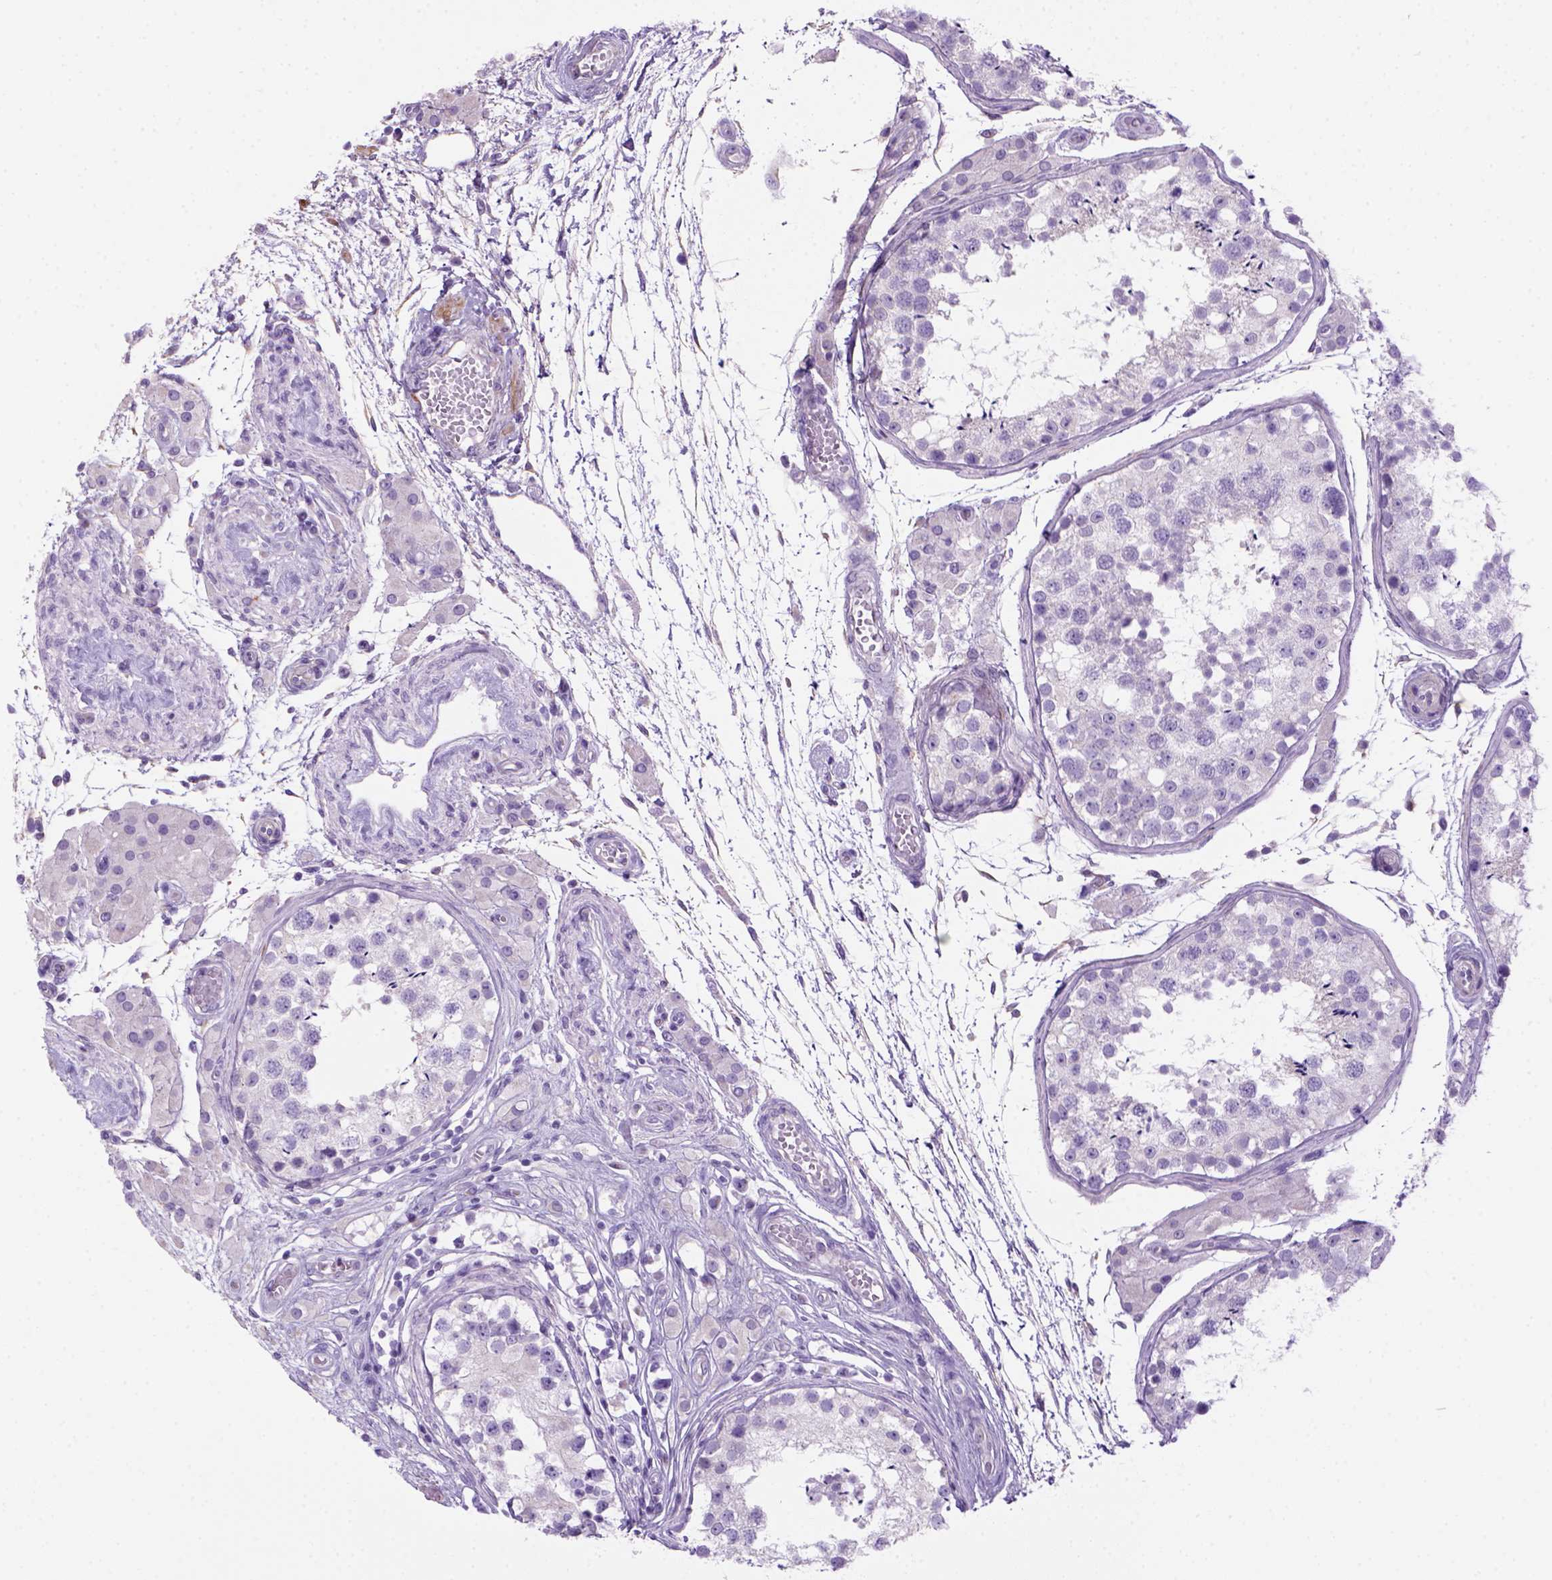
{"staining": {"intensity": "negative", "quantity": "none", "location": "none"}, "tissue": "testis", "cell_type": "Cells in seminiferous ducts", "image_type": "normal", "snomed": [{"axis": "morphology", "description": "Normal tissue, NOS"}, {"axis": "morphology", "description": "Seminoma, NOS"}, {"axis": "topography", "description": "Testis"}], "caption": "An immunohistochemistry (IHC) photomicrograph of unremarkable testis is shown. There is no staining in cells in seminiferous ducts of testis. The staining was performed using DAB (3,3'-diaminobenzidine) to visualize the protein expression in brown, while the nuclei were stained in blue with hematoxylin (Magnification: 20x).", "gene": "ARHGEF33", "patient": {"sex": "male", "age": 29}}